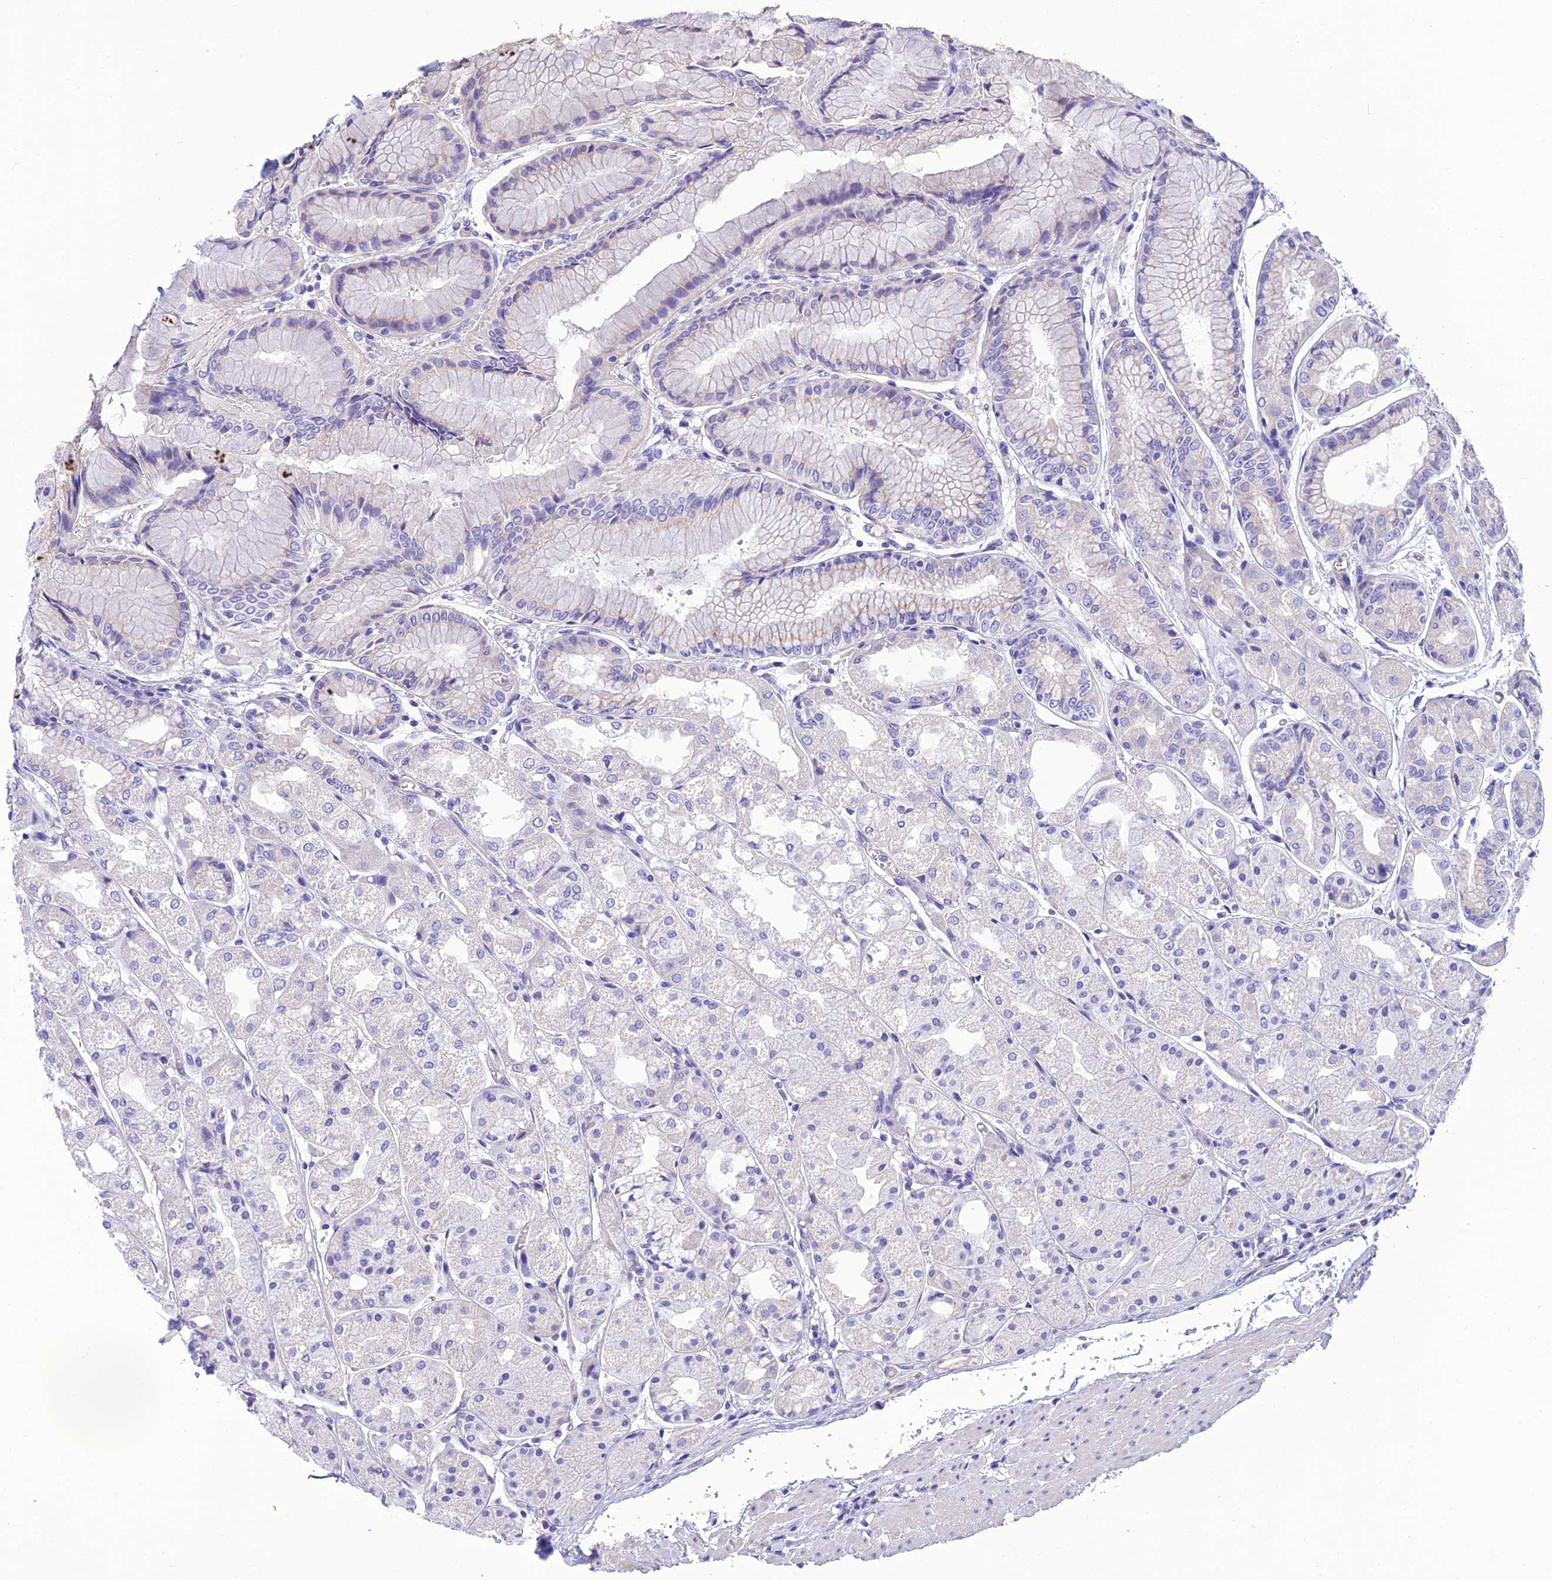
{"staining": {"intensity": "negative", "quantity": "none", "location": "none"}, "tissue": "stomach", "cell_type": "Glandular cells", "image_type": "normal", "snomed": [{"axis": "morphology", "description": "Normal tissue, NOS"}, {"axis": "topography", "description": "Stomach, upper"}], "caption": "DAB immunohistochemical staining of normal human stomach shows no significant expression in glandular cells.", "gene": "C17orf67", "patient": {"sex": "male", "age": 72}}